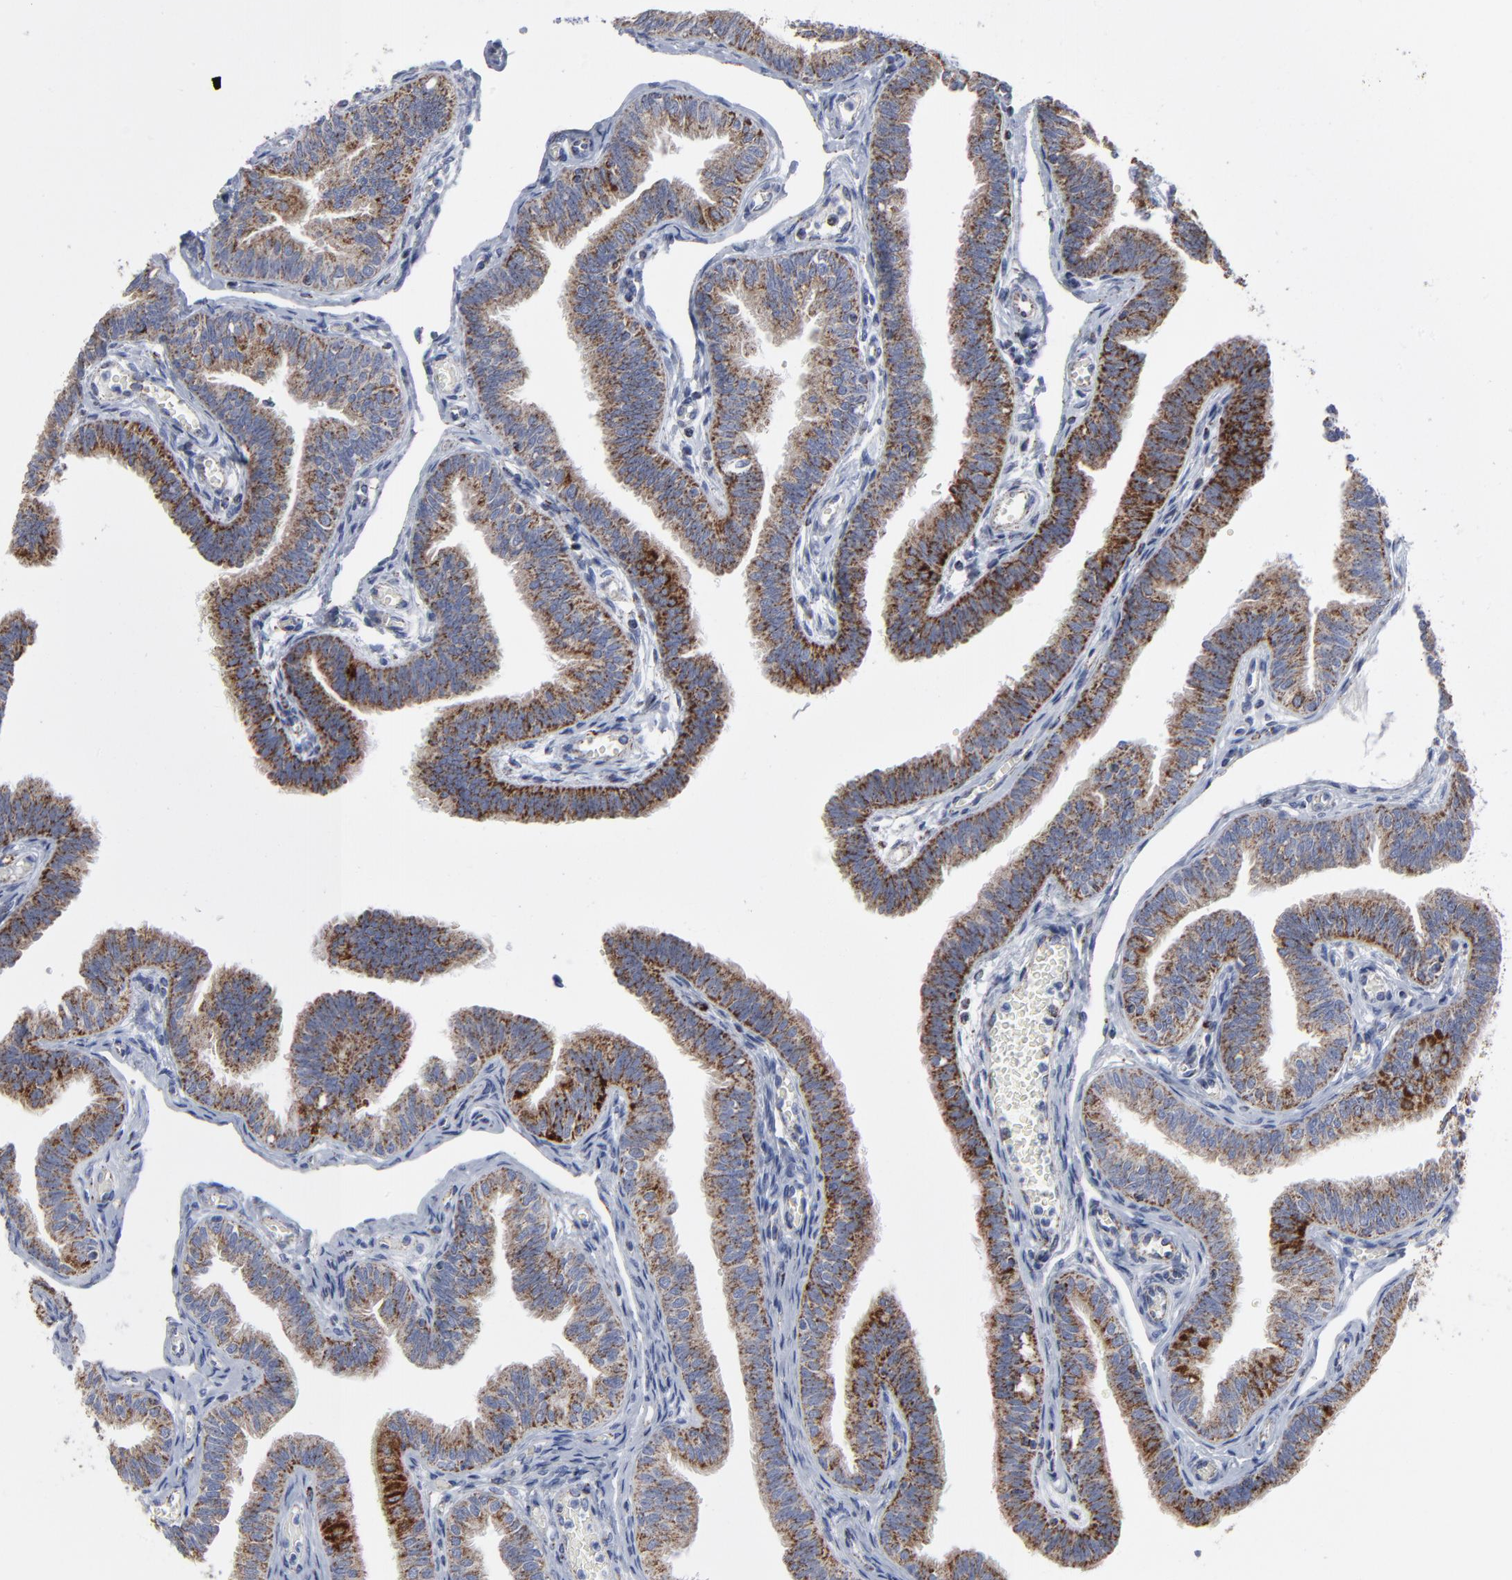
{"staining": {"intensity": "strong", "quantity": ">75%", "location": "cytoplasmic/membranous"}, "tissue": "fallopian tube", "cell_type": "Glandular cells", "image_type": "normal", "snomed": [{"axis": "morphology", "description": "Normal tissue, NOS"}, {"axis": "morphology", "description": "Dermoid, NOS"}, {"axis": "topography", "description": "Fallopian tube"}], "caption": "DAB (3,3'-diaminobenzidine) immunohistochemical staining of unremarkable human fallopian tube demonstrates strong cytoplasmic/membranous protein expression in approximately >75% of glandular cells. (Brightfield microscopy of DAB IHC at high magnification).", "gene": "TXNRD2", "patient": {"sex": "female", "age": 33}}